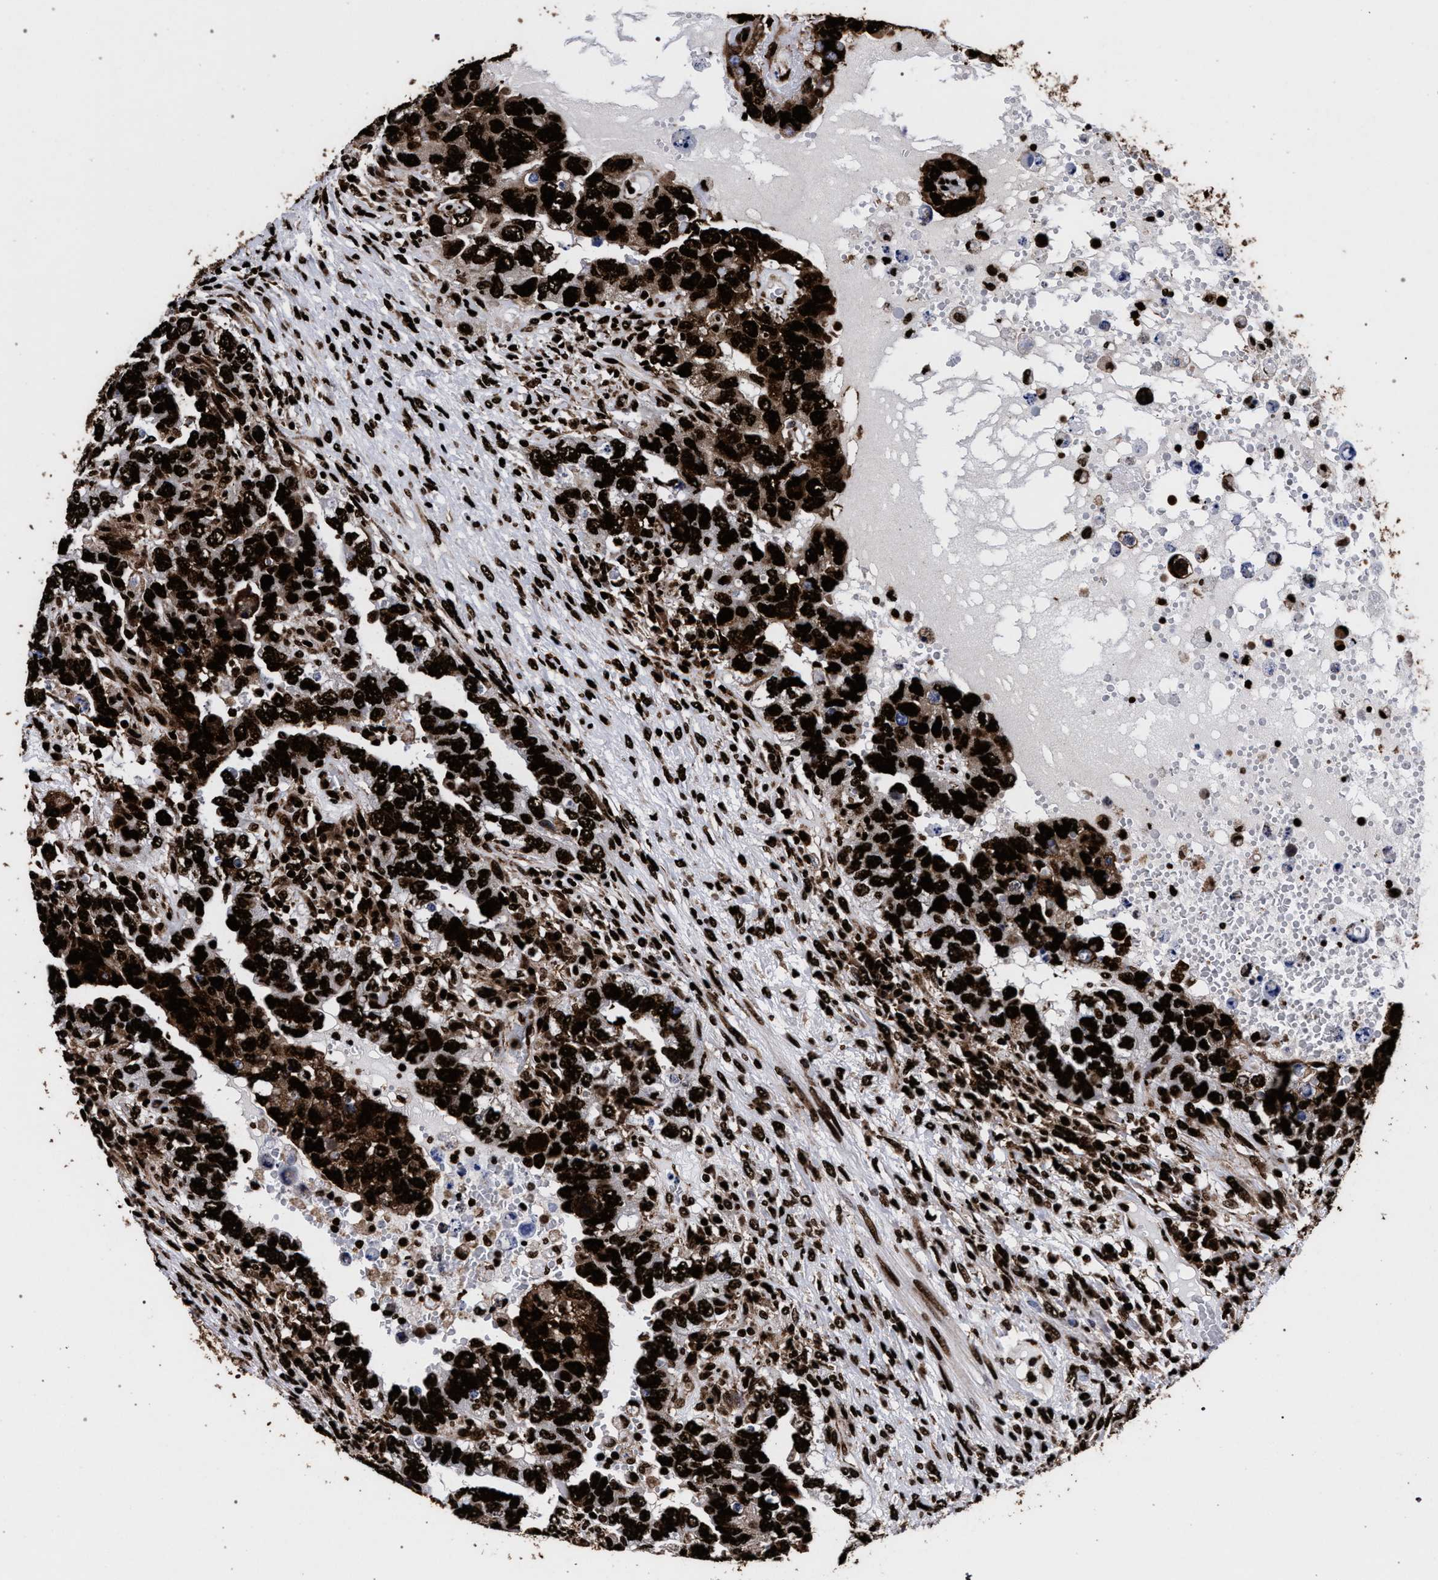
{"staining": {"intensity": "strong", "quantity": ">75%", "location": "cytoplasmic/membranous,nuclear"}, "tissue": "testis cancer", "cell_type": "Tumor cells", "image_type": "cancer", "snomed": [{"axis": "morphology", "description": "Carcinoma, Embryonal, NOS"}, {"axis": "topography", "description": "Testis"}], "caption": "Tumor cells demonstrate high levels of strong cytoplasmic/membranous and nuclear staining in approximately >75% of cells in human testis cancer.", "gene": "HNRNPA1", "patient": {"sex": "male", "age": 26}}